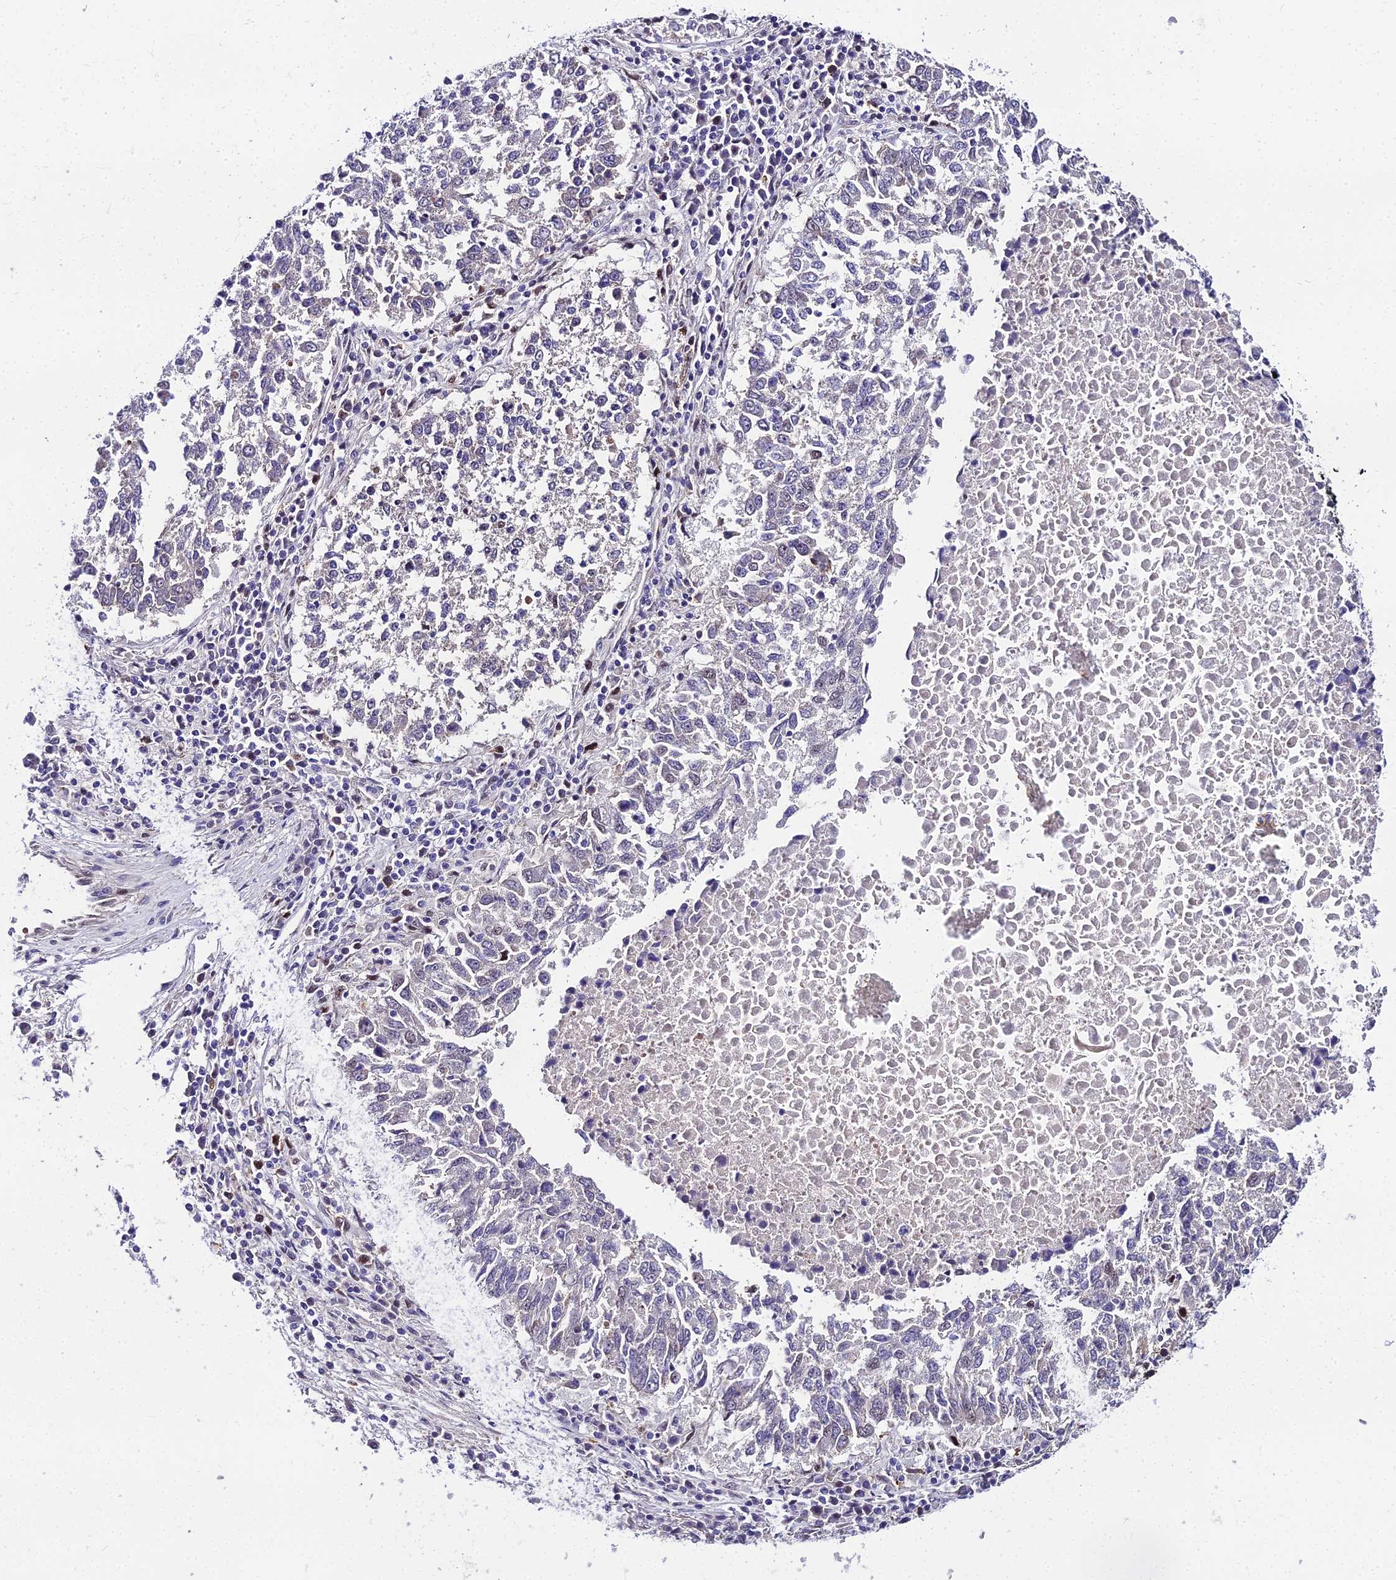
{"staining": {"intensity": "weak", "quantity": "<25%", "location": "nuclear"}, "tissue": "lung cancer", "cell_type": "Tumor cells", "image_type": "cancer", "snomed": [{"axis": "morphology", "description": "Squamous cell carcinoma, NOS"}, {"axis": "topography", "description": "Lung"}], "caption": "An immunohistochemistry (IHC) histopathology image of lung squamous cell carcinoma is shown. There is no staining in tumor cells of lung squamous cell carcinoma. Brightfield microscopy of immunohistochemistry (IHC) stained with DAB (brown) and hematoxylin (blue), captured at high magnification.", "gene": "TRIML2", "patient": {"sex": "male", "age": 73}}